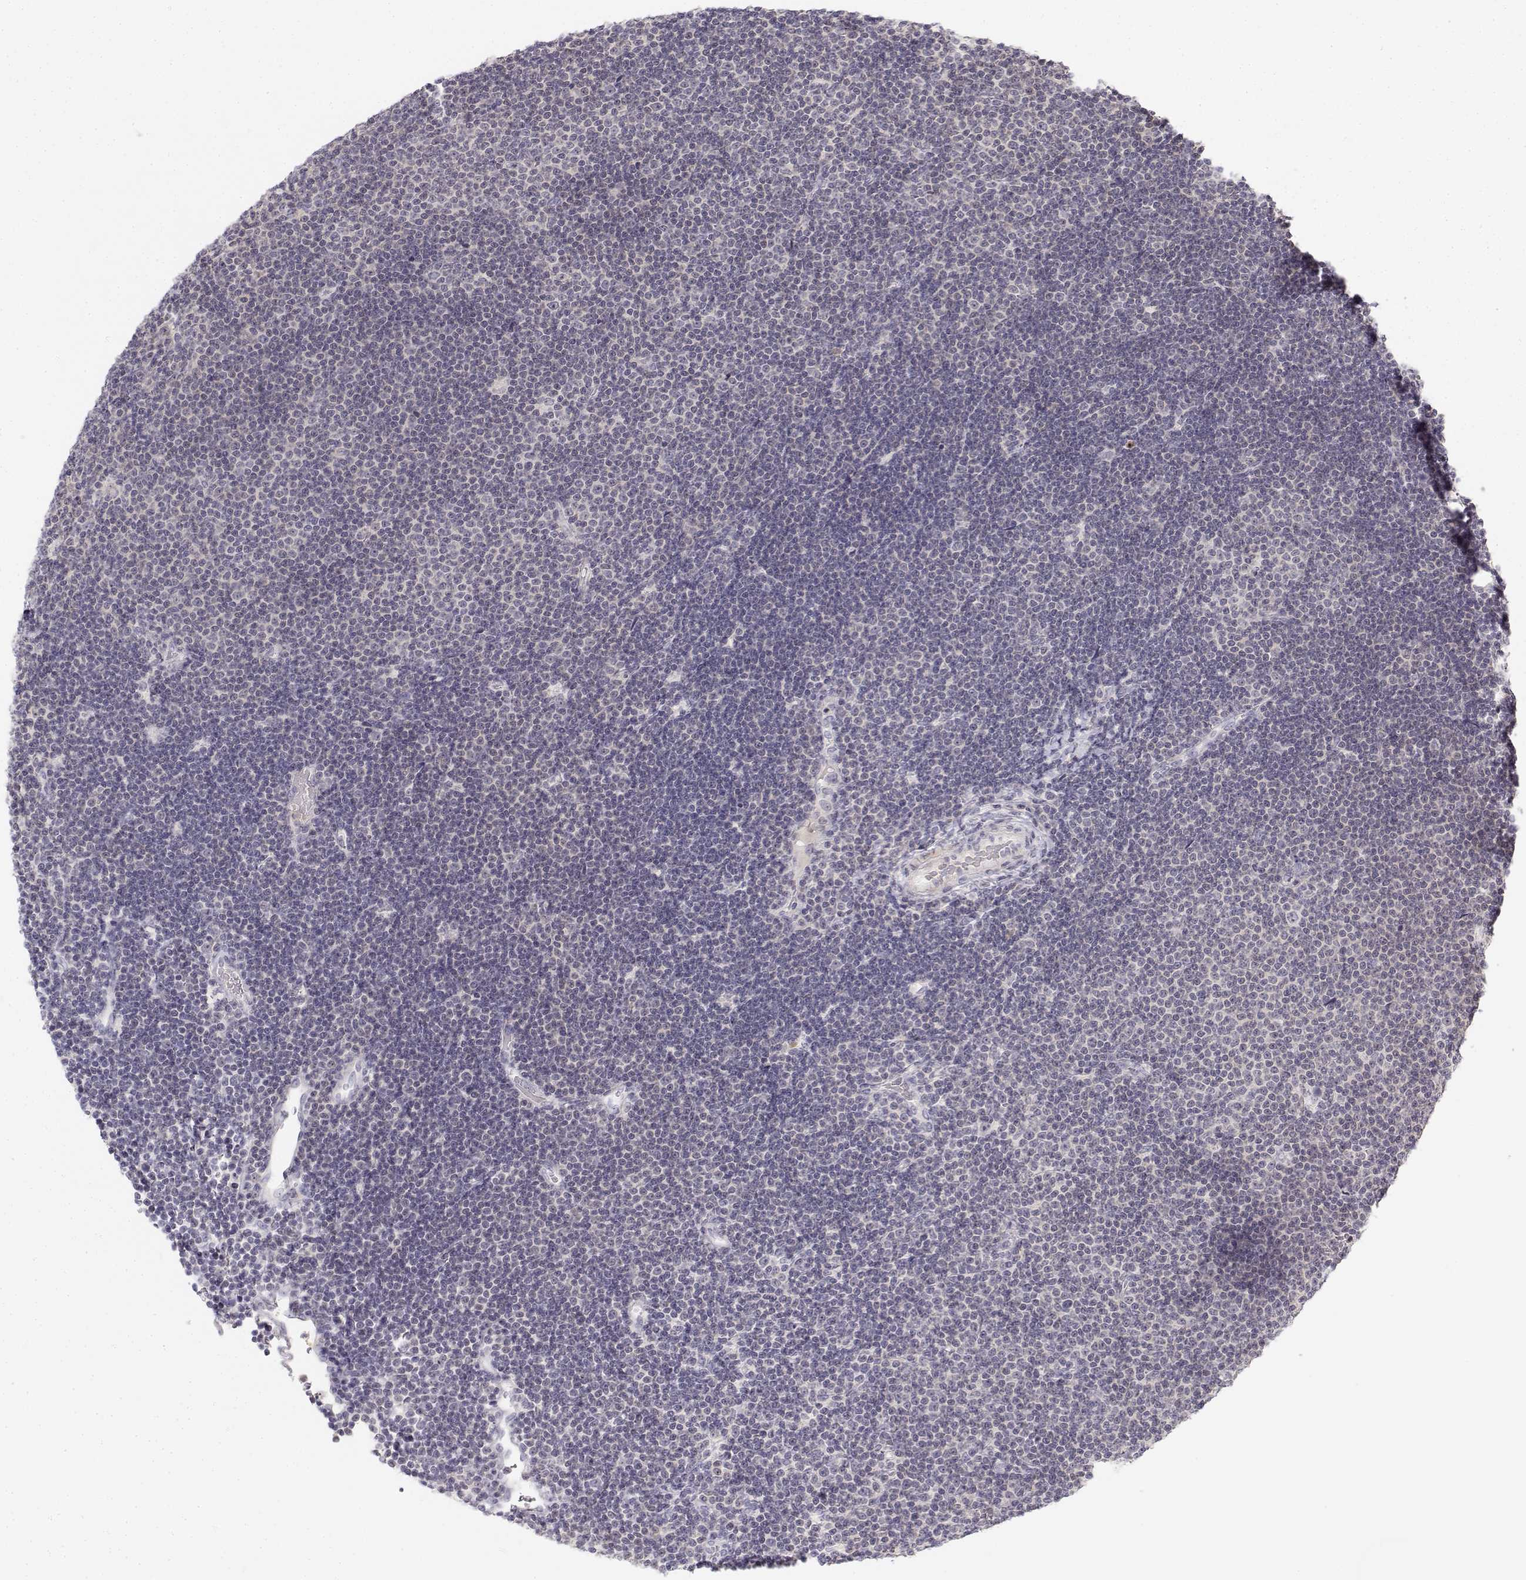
{"staining": {"intensity": "negative", "quantity": "none", "location": "none"}, "tissue": "lymphoma", "cell_type": "Tumor cells", "image_type": "cancer", "snomed": [{"axis": "morphology", "description": "Malignant lymphoma, non-Hodgkin's type, Low grade"}, {"axis": "topography", "description": "Brain"}], "caption": "Tumor cells show no significant positivity in malignant lymphoma, non-Hodgkin's type (low-grade).", "gene": "GLIPR1L2", "patient": {"sex": "female", "age": 66}}